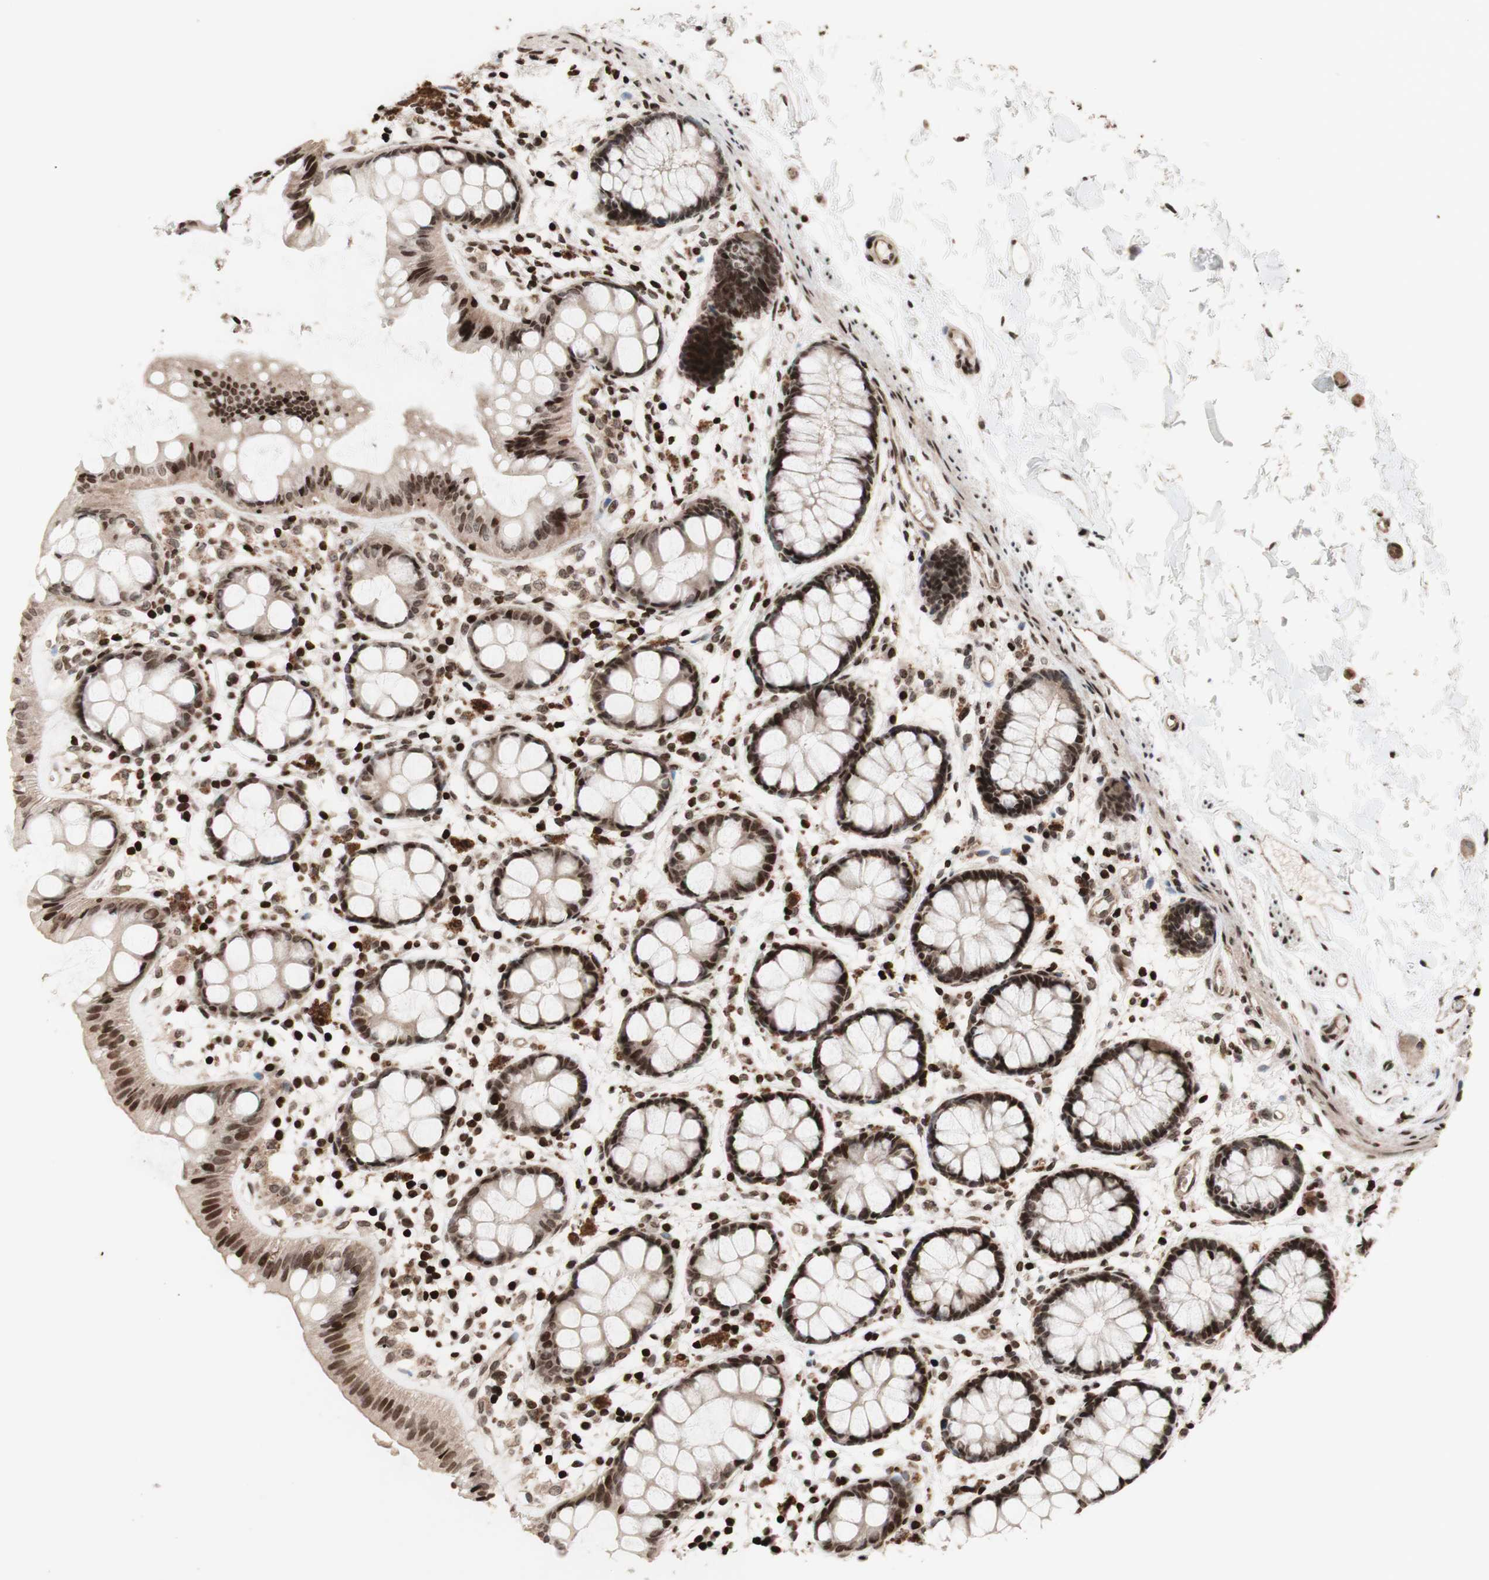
{"staining": {"intensity": "strong", "quantity": ">75%", "location": "cytoplasmic/membranous,nuclear"}, "tissue": "rectum", "cell_type": "Glandular cells", "image_type": "normal", "snomed": [{"axis": "morphology", "description": "Normal tissue, NOS"}, {"axis": "topography", "description": "Rectum"}], "caption": "About >75% of glandular cells in unremarkable rectum reveal strong cytoplasmic/membranous,nuclear protein positivity as visualized by brown immunohistochemical staining.", "gene": "POLA1", "patient": {"sex": "female", "age": 66}}